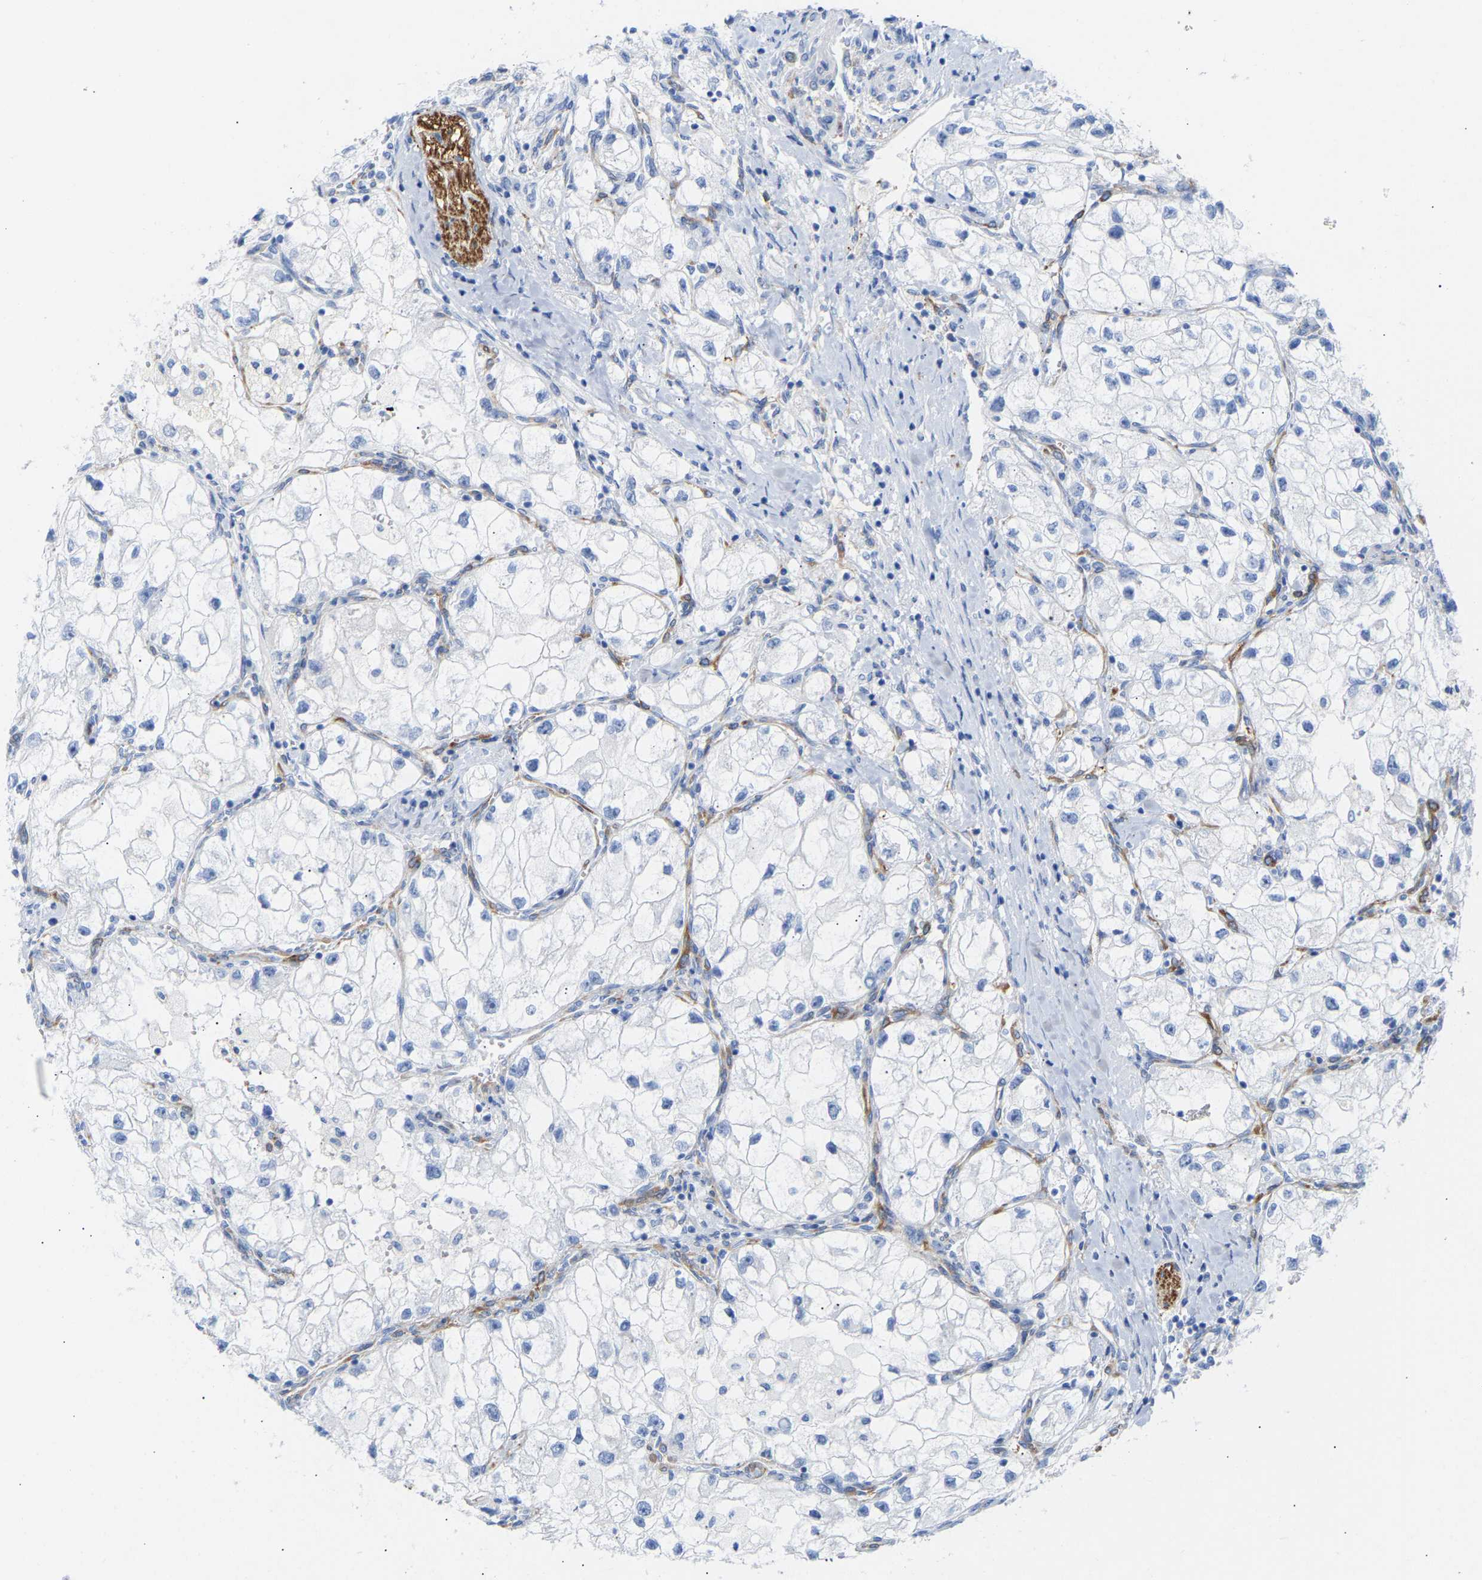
{"staining": {"intensity": "negative", "quantity": "none", "location": "none"}, "tissue": "renal cancer", "cell_type": "Tumor cells", "image_type": "cancer", "snomed": [{"axis": "morphology", "description": "Adenocarcinoma, NOS"}, {"axis": "topography", "description": "Kidney"}], "caption": "DAB (3,3'-diaminobenzidine) immunohistochemical staining of human renal adenocarcinoma demonstrates no significant expression in tumor cells.", "gene": "AMPH", "patient": {"sex": "female", "age": 70}}